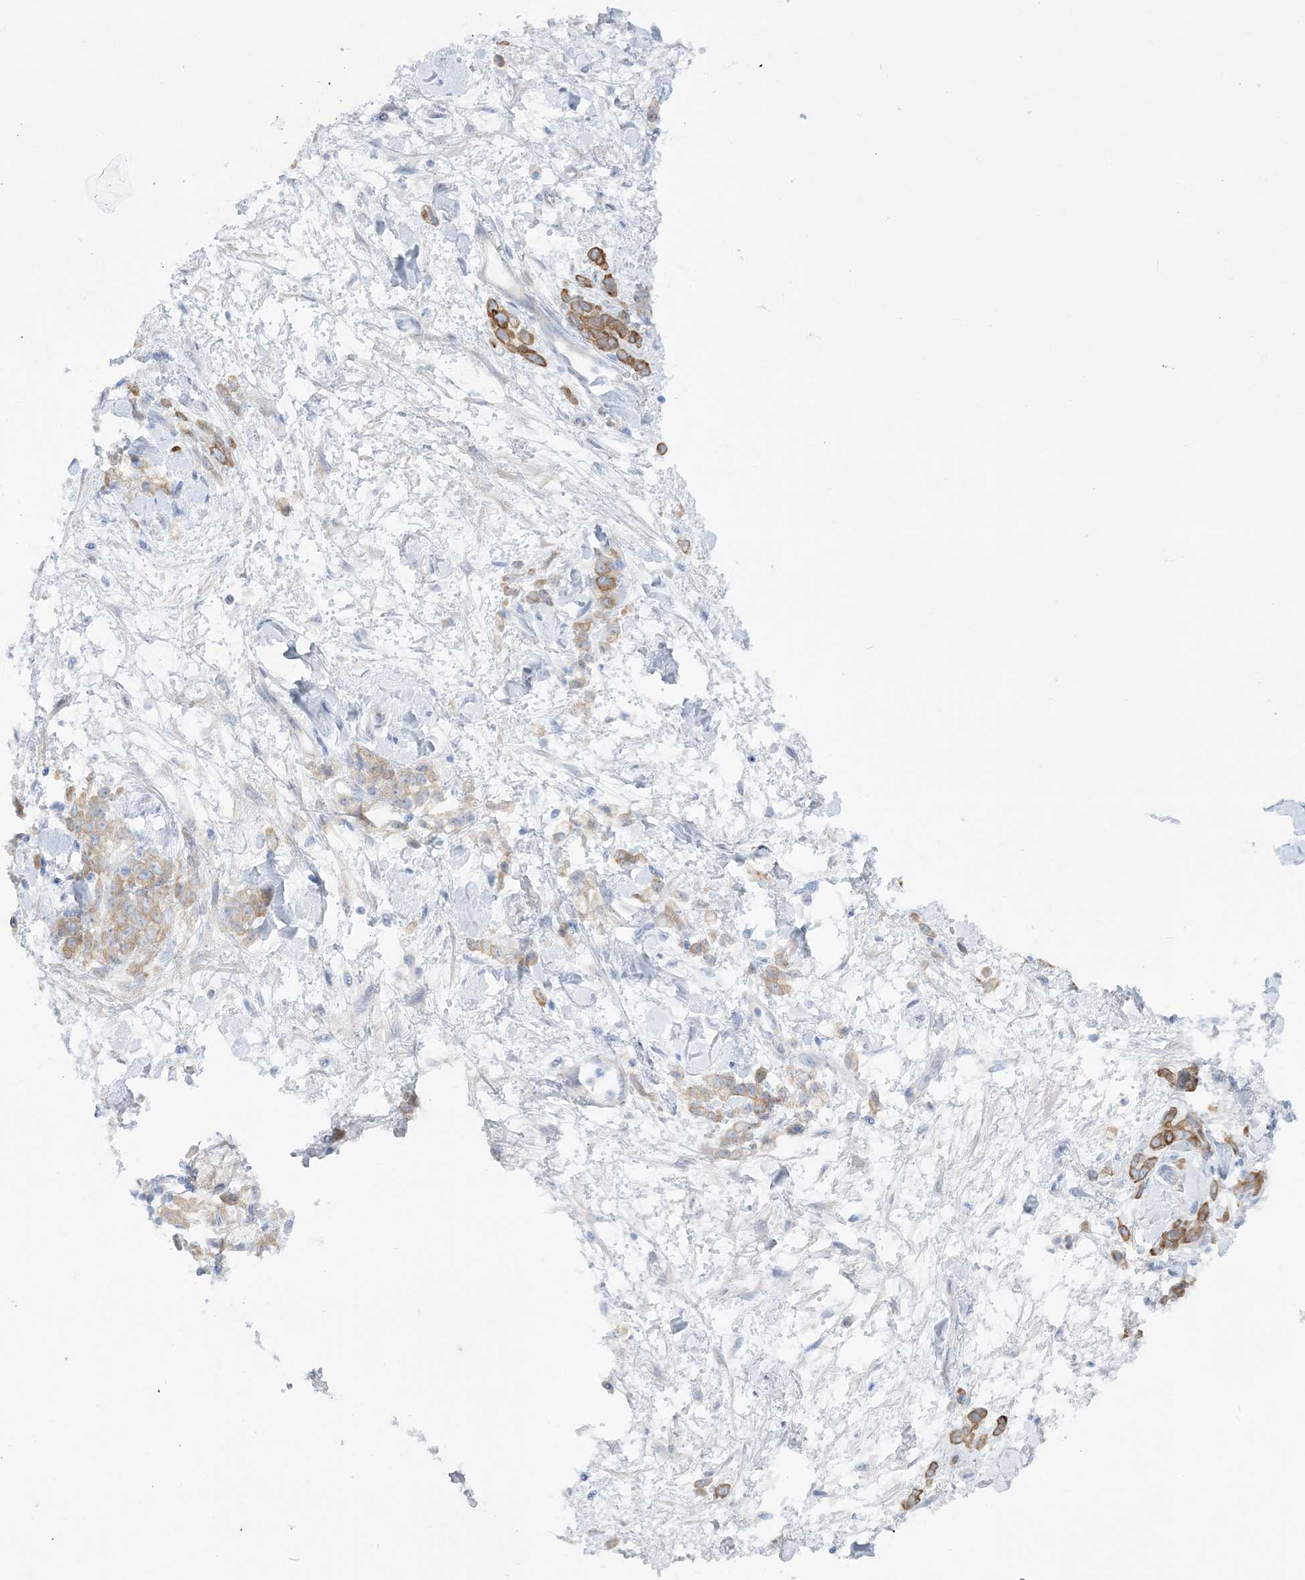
{"staining": {"intensity": "moderate", "quantity": ">75%", "location": "cytoplasmic/membranous"}, "tissue": "stomach cancer", "cell_type": "Tumor cells", "image_type": "cancer", "snomed": [{"axis": "morphology", "description": "Normal tissue, NOS"}, {"axis": "morphology", "description": "Adenocarcinoma, NOS"}, {"axis": "topography", "description": "Stomach"}], "caption": "This is a photomicrograph of immunohistochemistry staining of stomach cancer (adenocarcinoma), which shows moderate expression in the cytoplasmic/membranous of tumor cells.", "gene": "FARSB", "patient": {"sex": "male", "age": 82}}